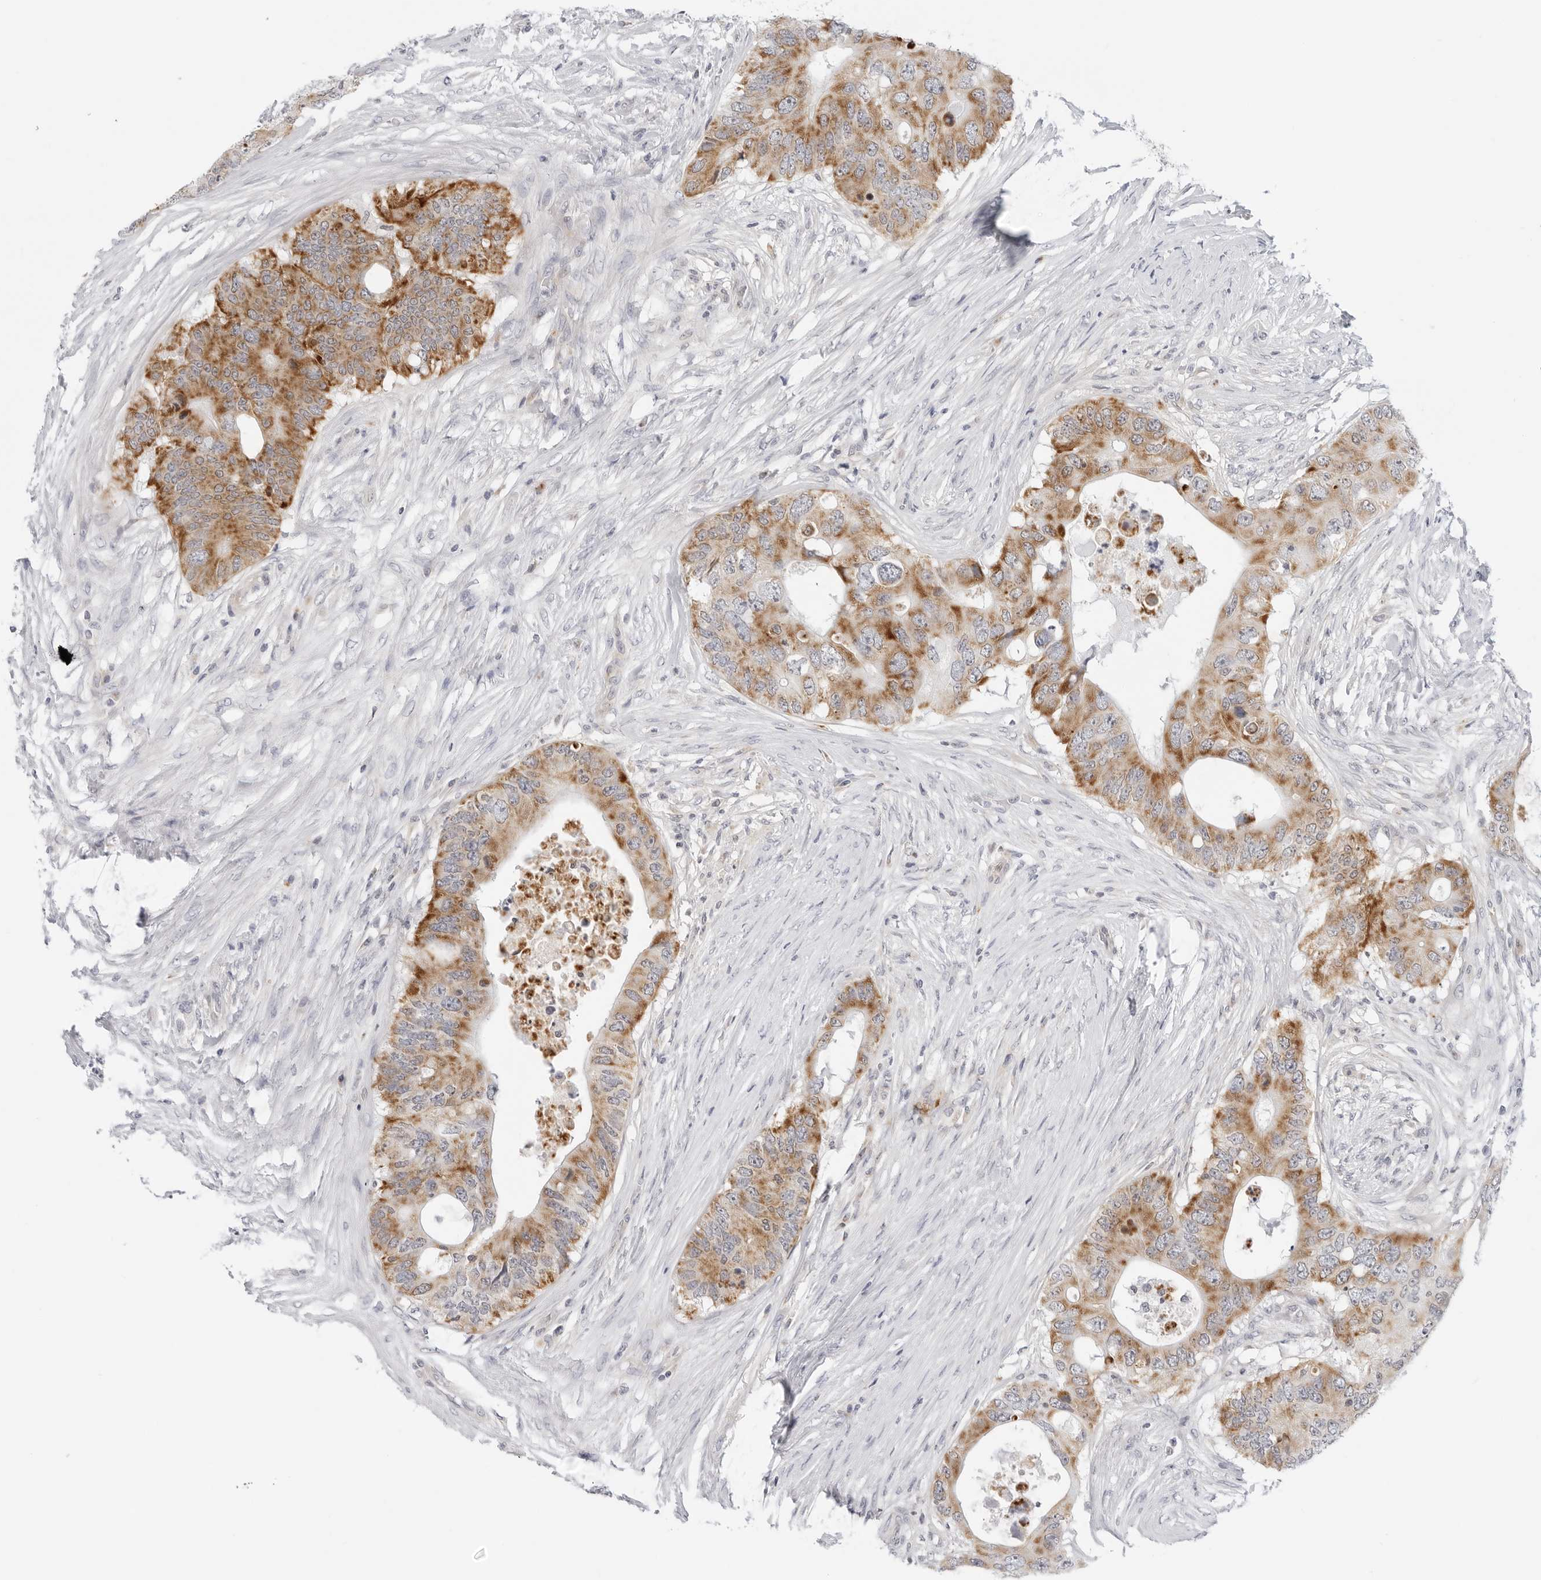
{"staining": {"intensity": "moderate", "quantity": ">75%", "location": "cytoplasmic/membranous"}, "tissue": "colorectal cancer", "cell_type": "Tumor cells", "image_type": "cancer", "snomed": [{"axis": "morphology", "description": "Adenocarcinoma, NOS"}, {"axis": "topography", "description": "Colon"}], "caption": "Brown immunohistochemical staining in colorectal cancer (adenocarcinoma) shows moderate cytoplasmic/membranous positivity in approximately >75% of tumor cells.", "gene": "CIART", "patient": {"sex": "male", "age": 71}}